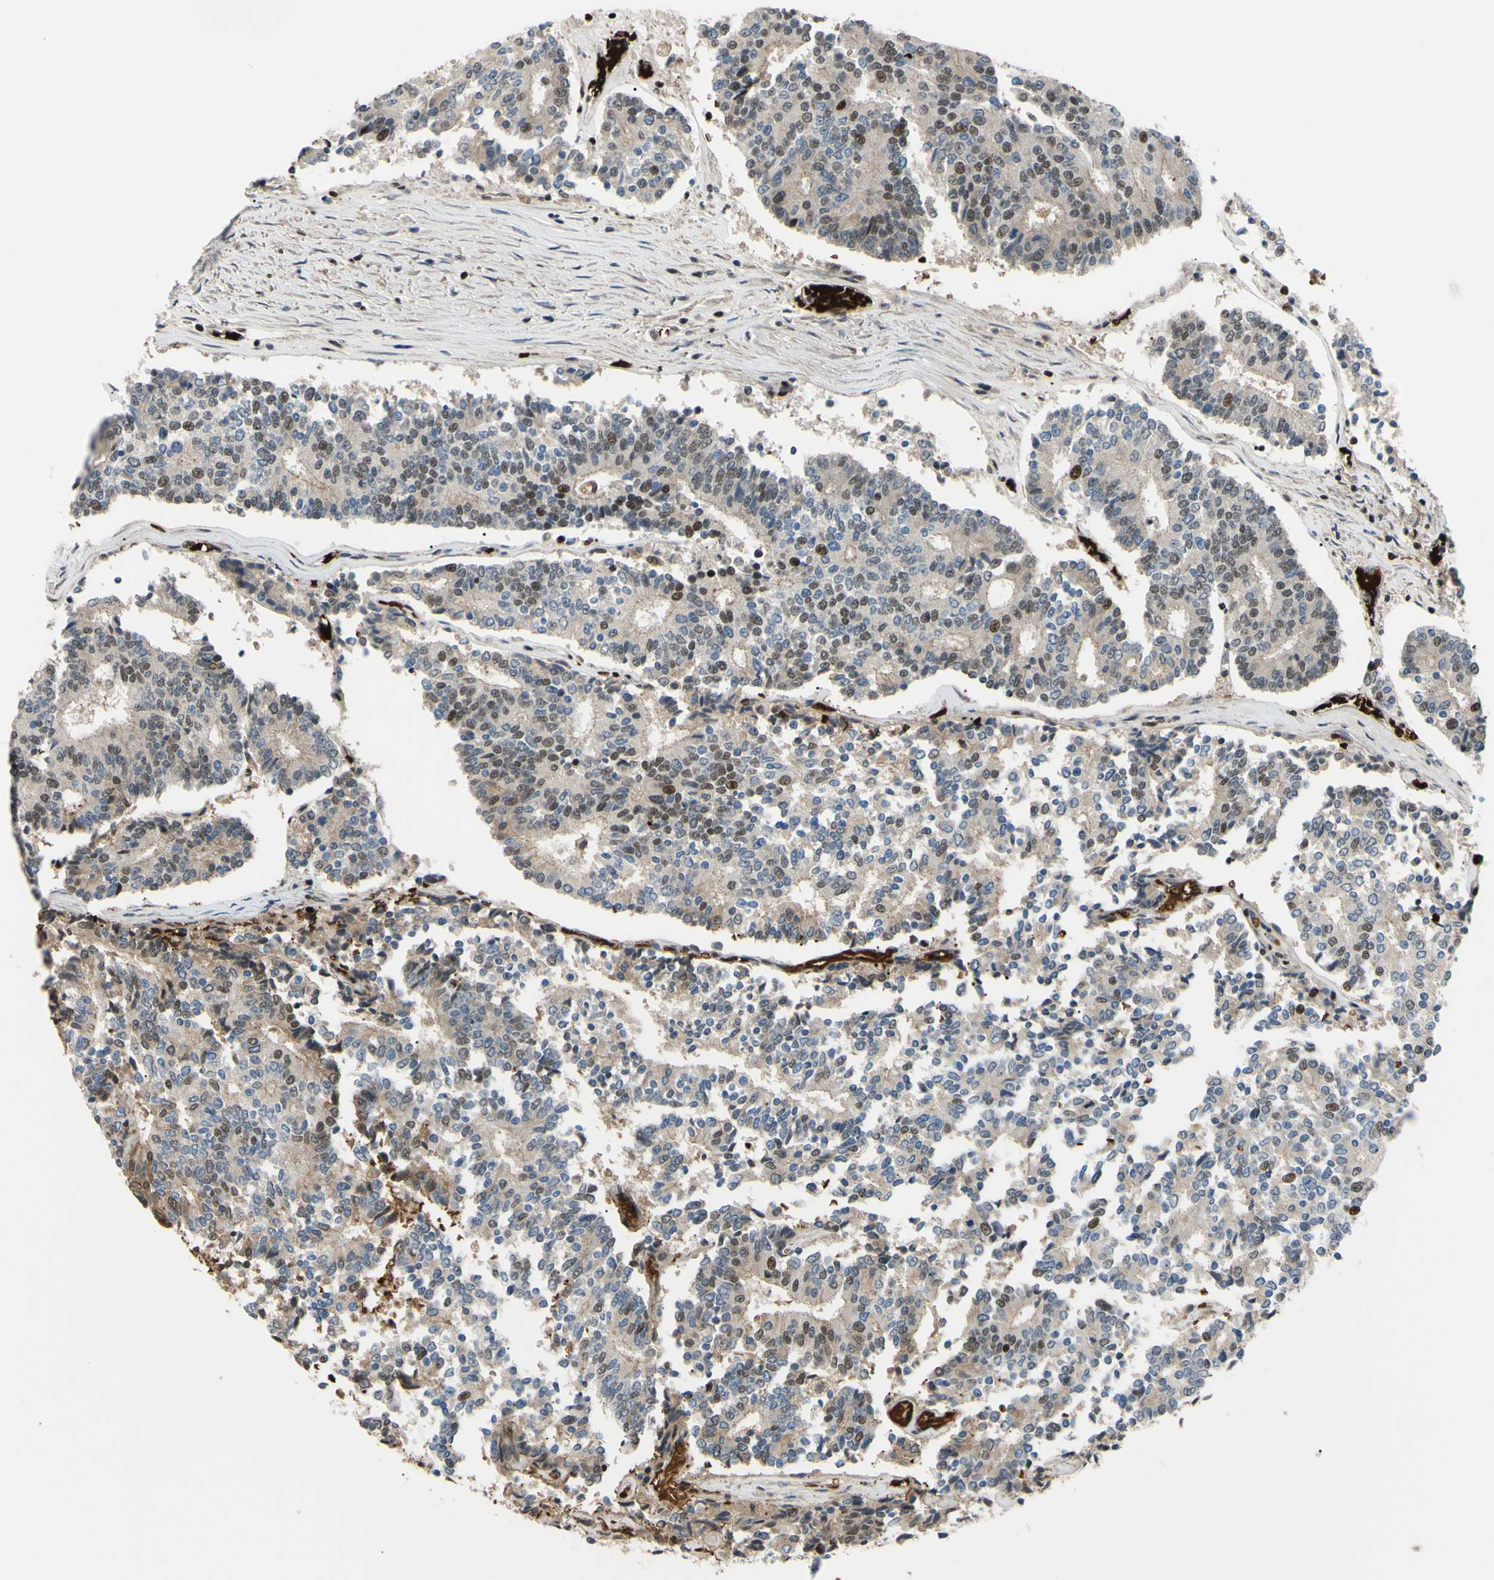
{"staining": {"intensity": "weak", "quantity": ">75%", "location": "cytoplasmic/membranous,nuclear"}, "tissue": "prostate cancer", "cell_type": "Tumor cells", "image_type": "cancer", "snomed": [{"axis": "morphology", "description": "Normal tissue, NOS"}, {"axis": "morphology", "description": "Adenocarcinoma, High grade"}, {"axis": "topography", "description": "Prostate"}, {"axis": "topography", "description": "Seminal veicle"}], "caption": "Immunohistochemistry histopathology image of neoplastic tissue: human prostate adenocarcinoma (high-grade) stained using immunohistochemistry (IHC) reveals low levels of weak protein expression localized specifically in the cytoplasmic/membranous and nuclear of tumor cells, appearing as a cytoplasmic/membranous and nuclear brown color.", "gene": "THAP12", "patient": {"sex": "male", "age": 55}}